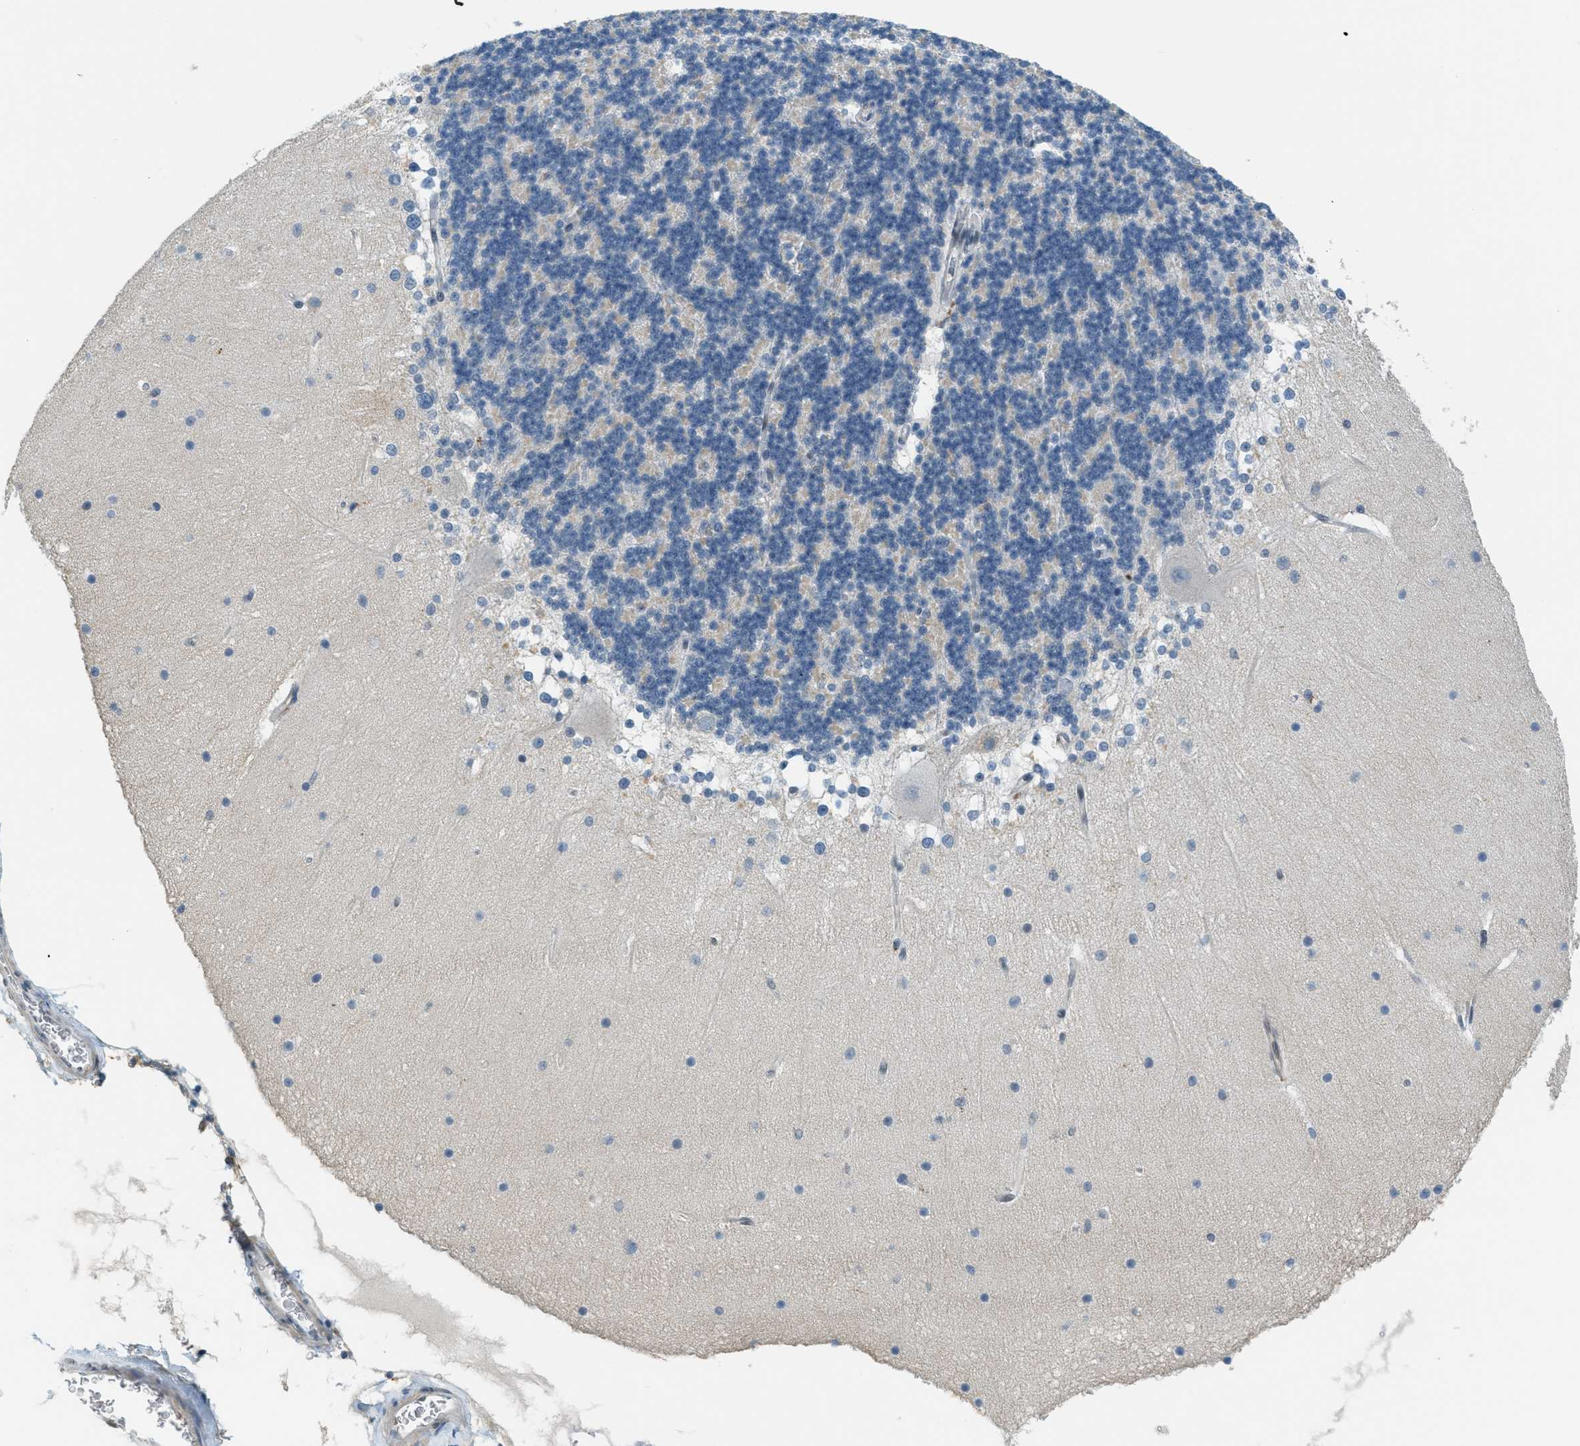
{"staining": {"intensity": "negative", "quantity": "none", "location": "none"}, "tissue": "cerebellum", "cell_type": "Cells in granular layer", "image_type": "normal", "snomed": [{"axis": "morphology", "description": "Normal tissue, NOS"}, {"axis": "topography", "description": "Cerebellum"}], "caption": "Histopathology image shows no protein expression in cells in granular layer of unremarkable cerebellum. (DAB (3,3'-diaminobenzidine) immunohistochemistry (IHC) visualized using brightfield microscopy, high magnification).", "gene": "TCF3", "patient": {"sex": "female", "age": 19}}